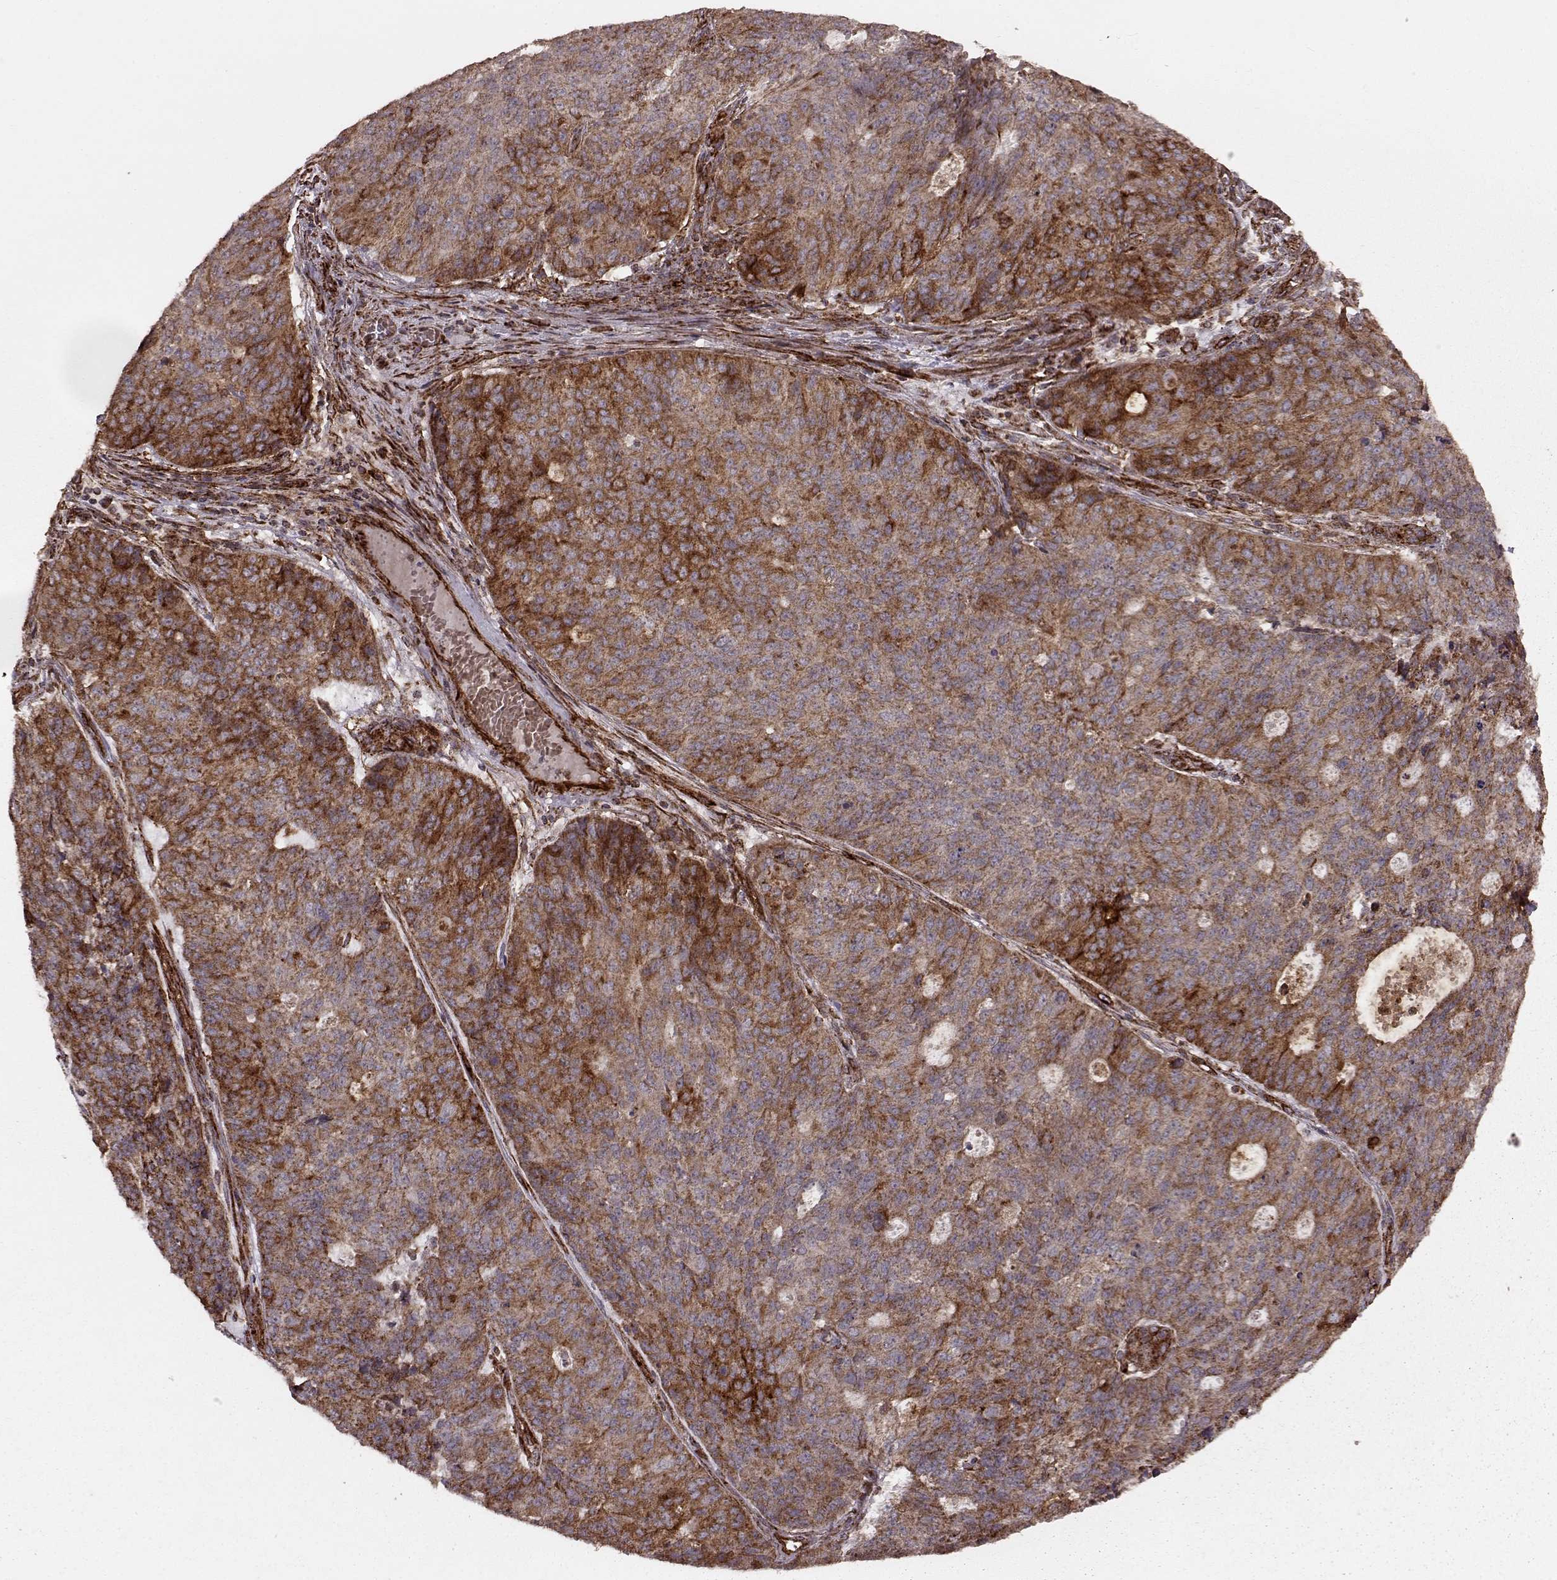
{"staining": {"intensity": "strong", "quantity": ">75%", "location": "cytoplasmic/membranous"}, "tissue": "endometrial cancer", "cell_type": "Tumor cells", "image_type": "cancer", "snomed": [{"axis": "morphology", "description": "Adenocarcinoma, NOS"}, {"axis": "topography", "description": "Endometrium"}], "caption": "The micrograph displays staining of adenocarcinoma (endometrial), revealing strong cytoplasmic/membranous protein staining (brown color) within tumor cells. The protein of interest is shown in brown color, while the nuclei are stained blue.", "gene": "FXN", "patient": {"sex": "female", "age": 82}}